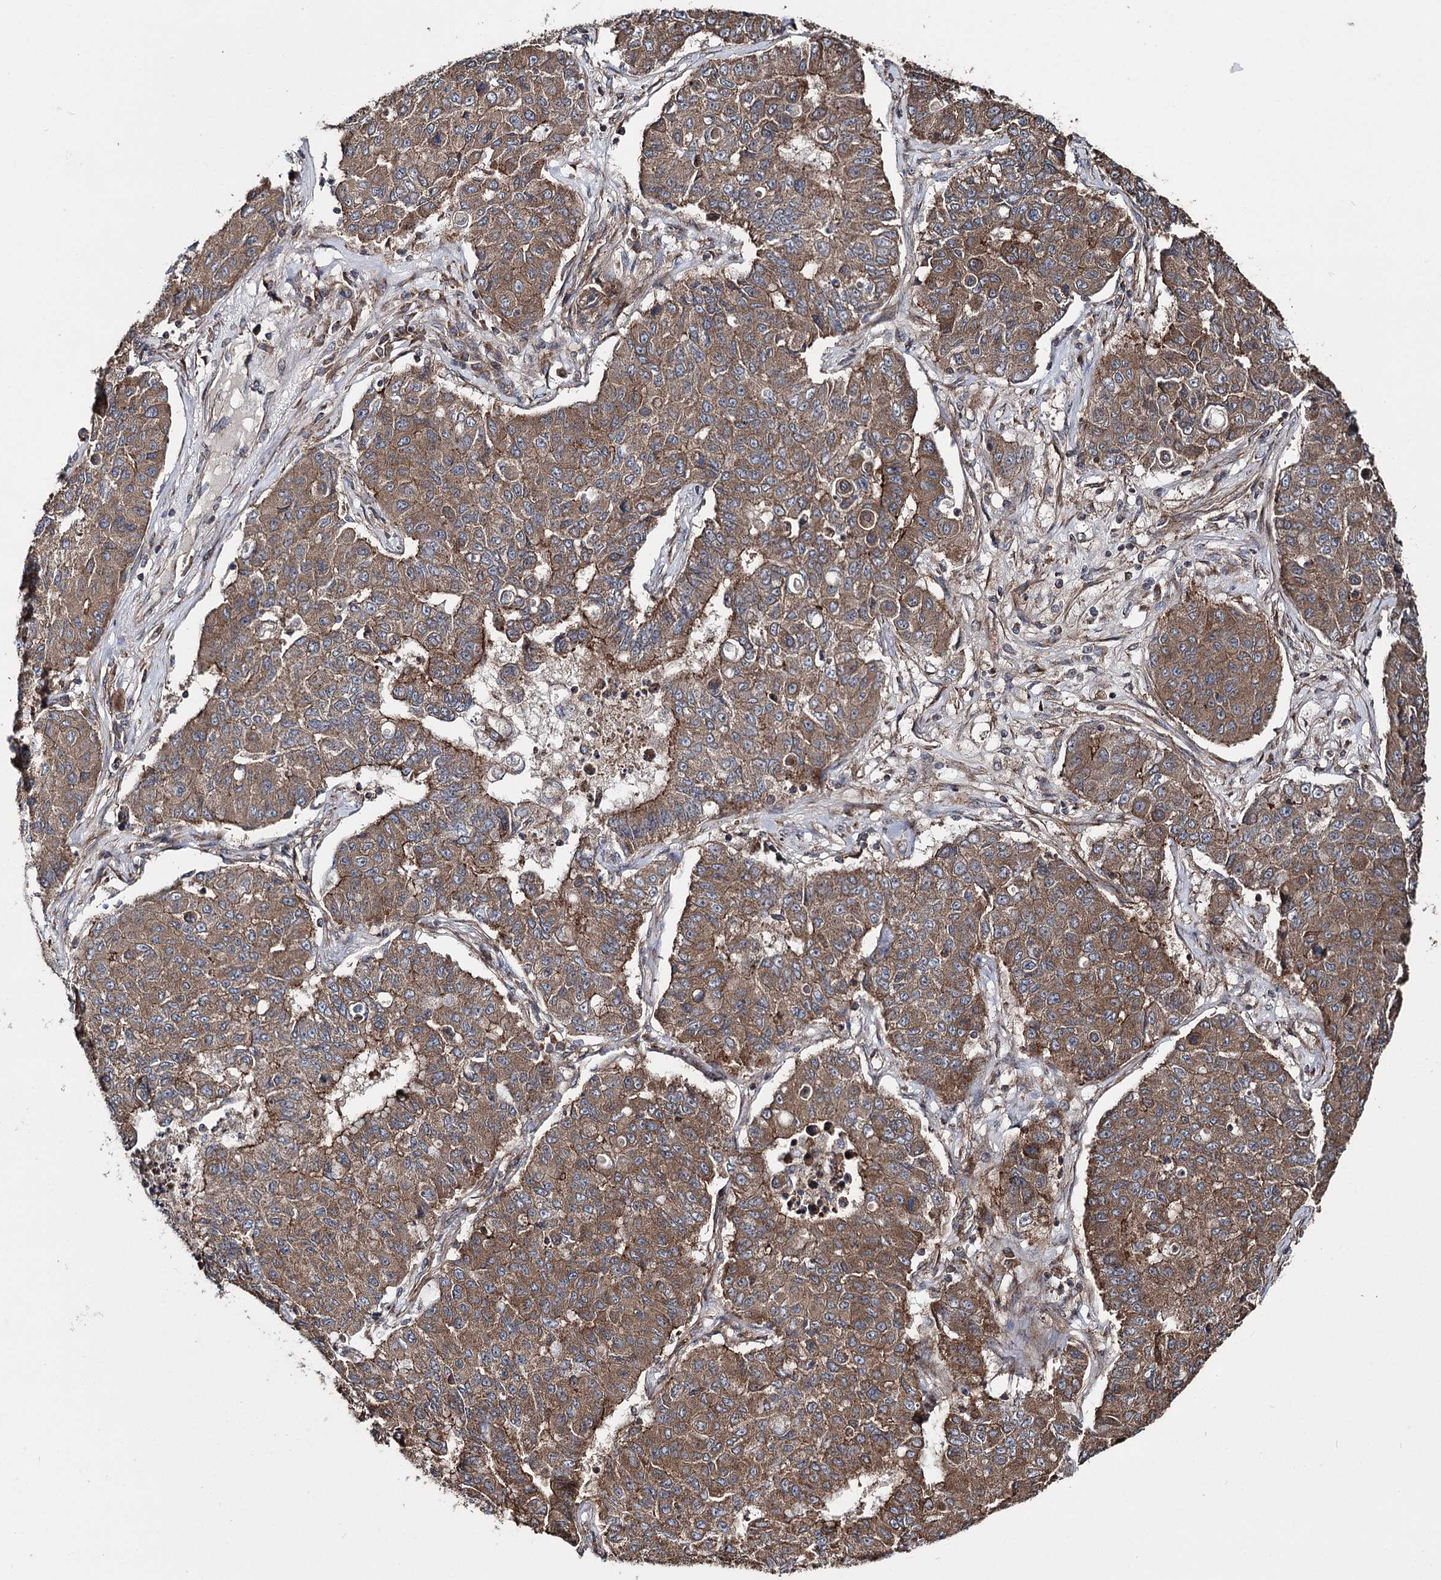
{"staining": {"intensity": "moderate", "quantity": ">75%", "location": "cytoplasmic/membranous"}, "tissue": "lung cancer", "cell_type": "Tumor cells", "image_type": "cancer", "snomed": [{"axis": "morphology", "description": "Squamous cell carcinoma, NOS"}, {"axis": "topography", "description": "Lung"}], "caption": "Approximately >75% of tumor cells in human lung cancer demonstrate moderate cytoplasmic/membranous protein positivity as visualized by brown immunohistochemical staining.", "gene": "ITFG2", "patient": {"sex": "male", "age": 74}}